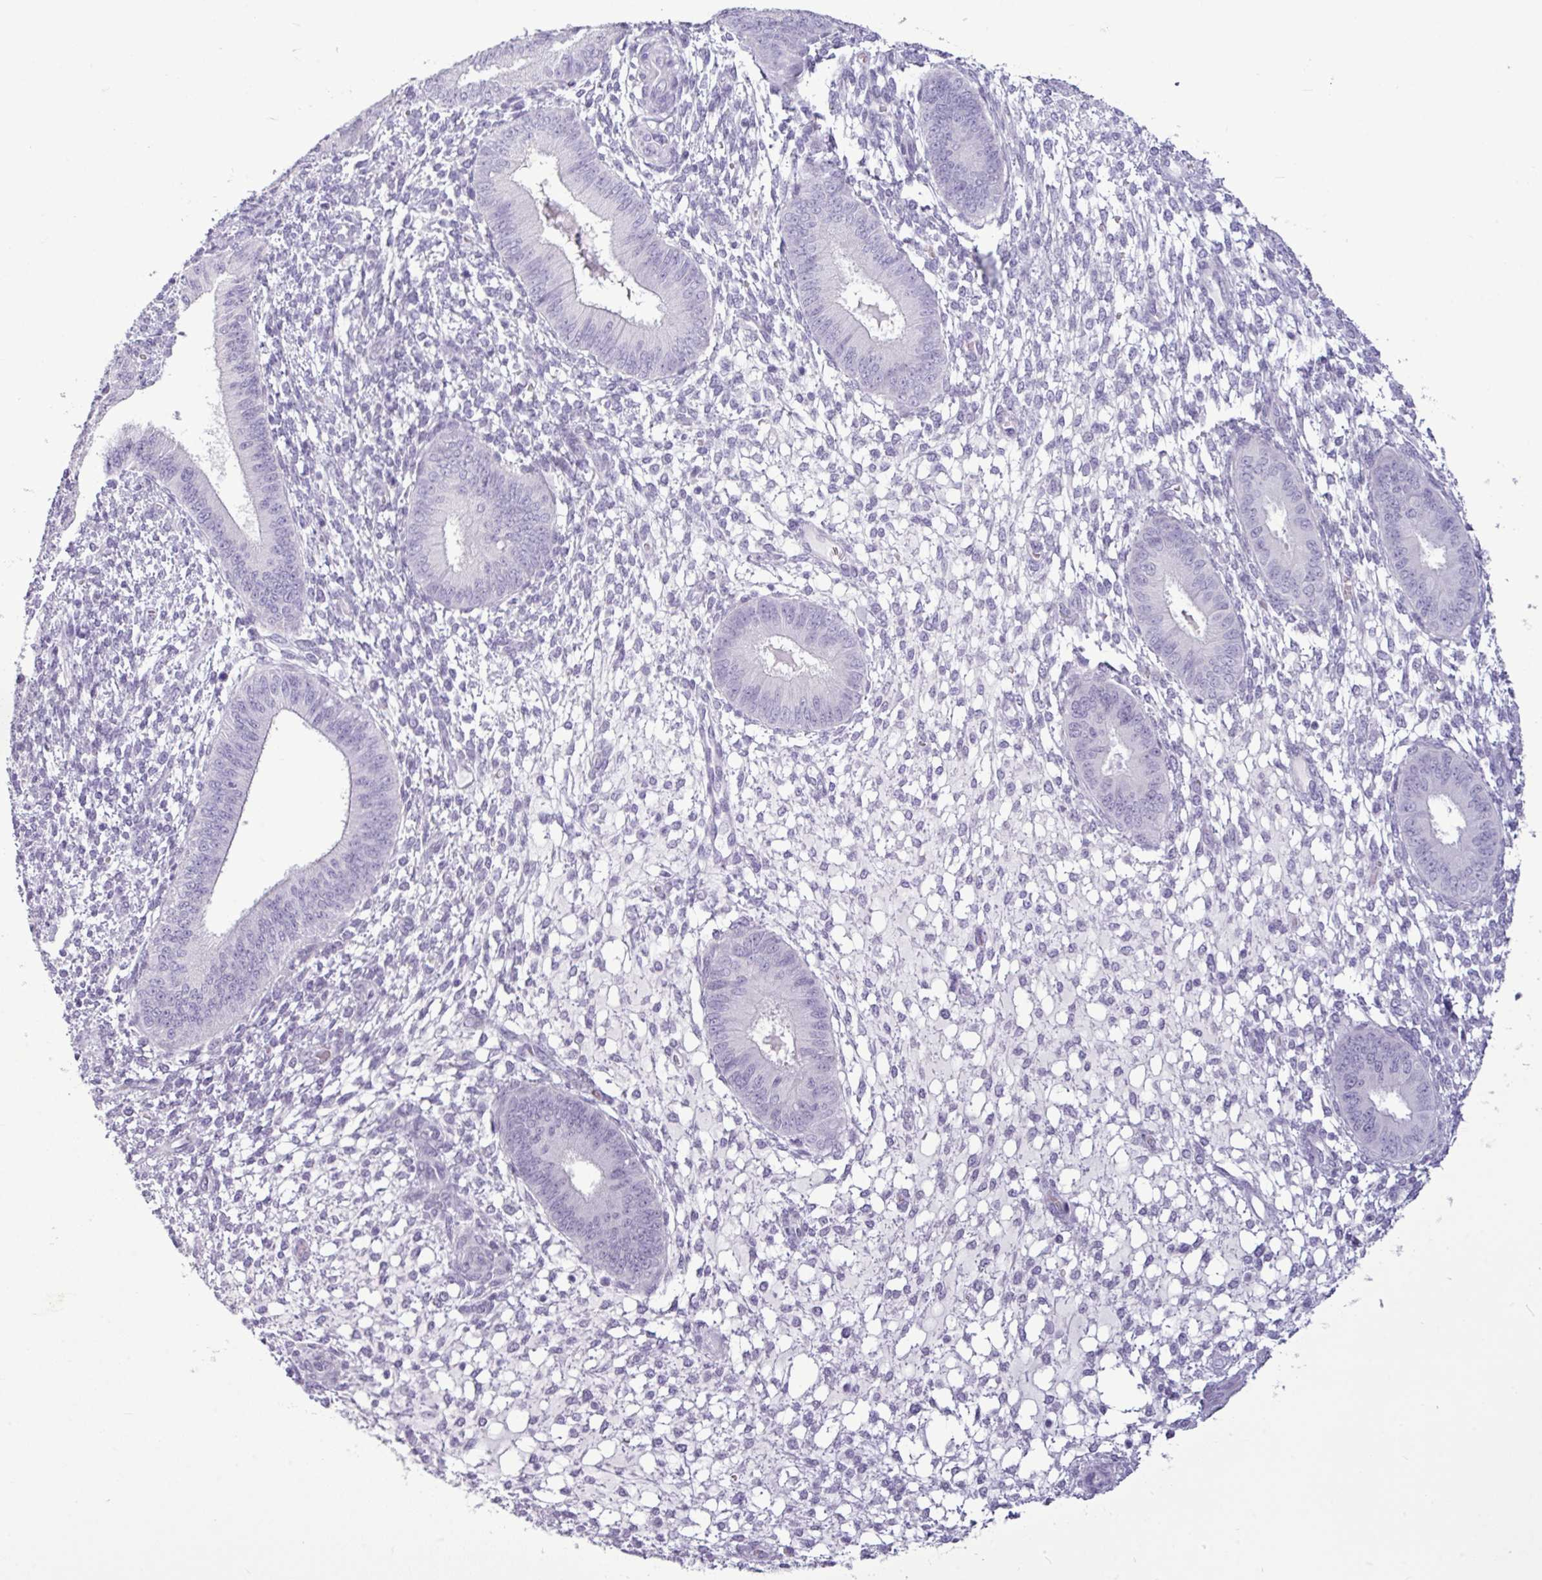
{"staining": {"intensity": "negative", "quantity": "none", "location": "none"}, "tissue": "endometrium", "cell_type": "Cells in endometrial stroma", "image_type": "normal", "snomed": [{"axis": "morphology", "description": "Normal tissue, NOS"}, {"axis": "topography", "description": "Endometrium"}], "caption": "Immunohistochemical staining of benign endometrium shows no significant expression in cells in endometrial stroma. (Brightfield microscopy of DAB (3,3'-diaminobenzidine) IHC at high magnification).", "gene": "AMY2A", "patient": {"sex": "female", "age": 49}}